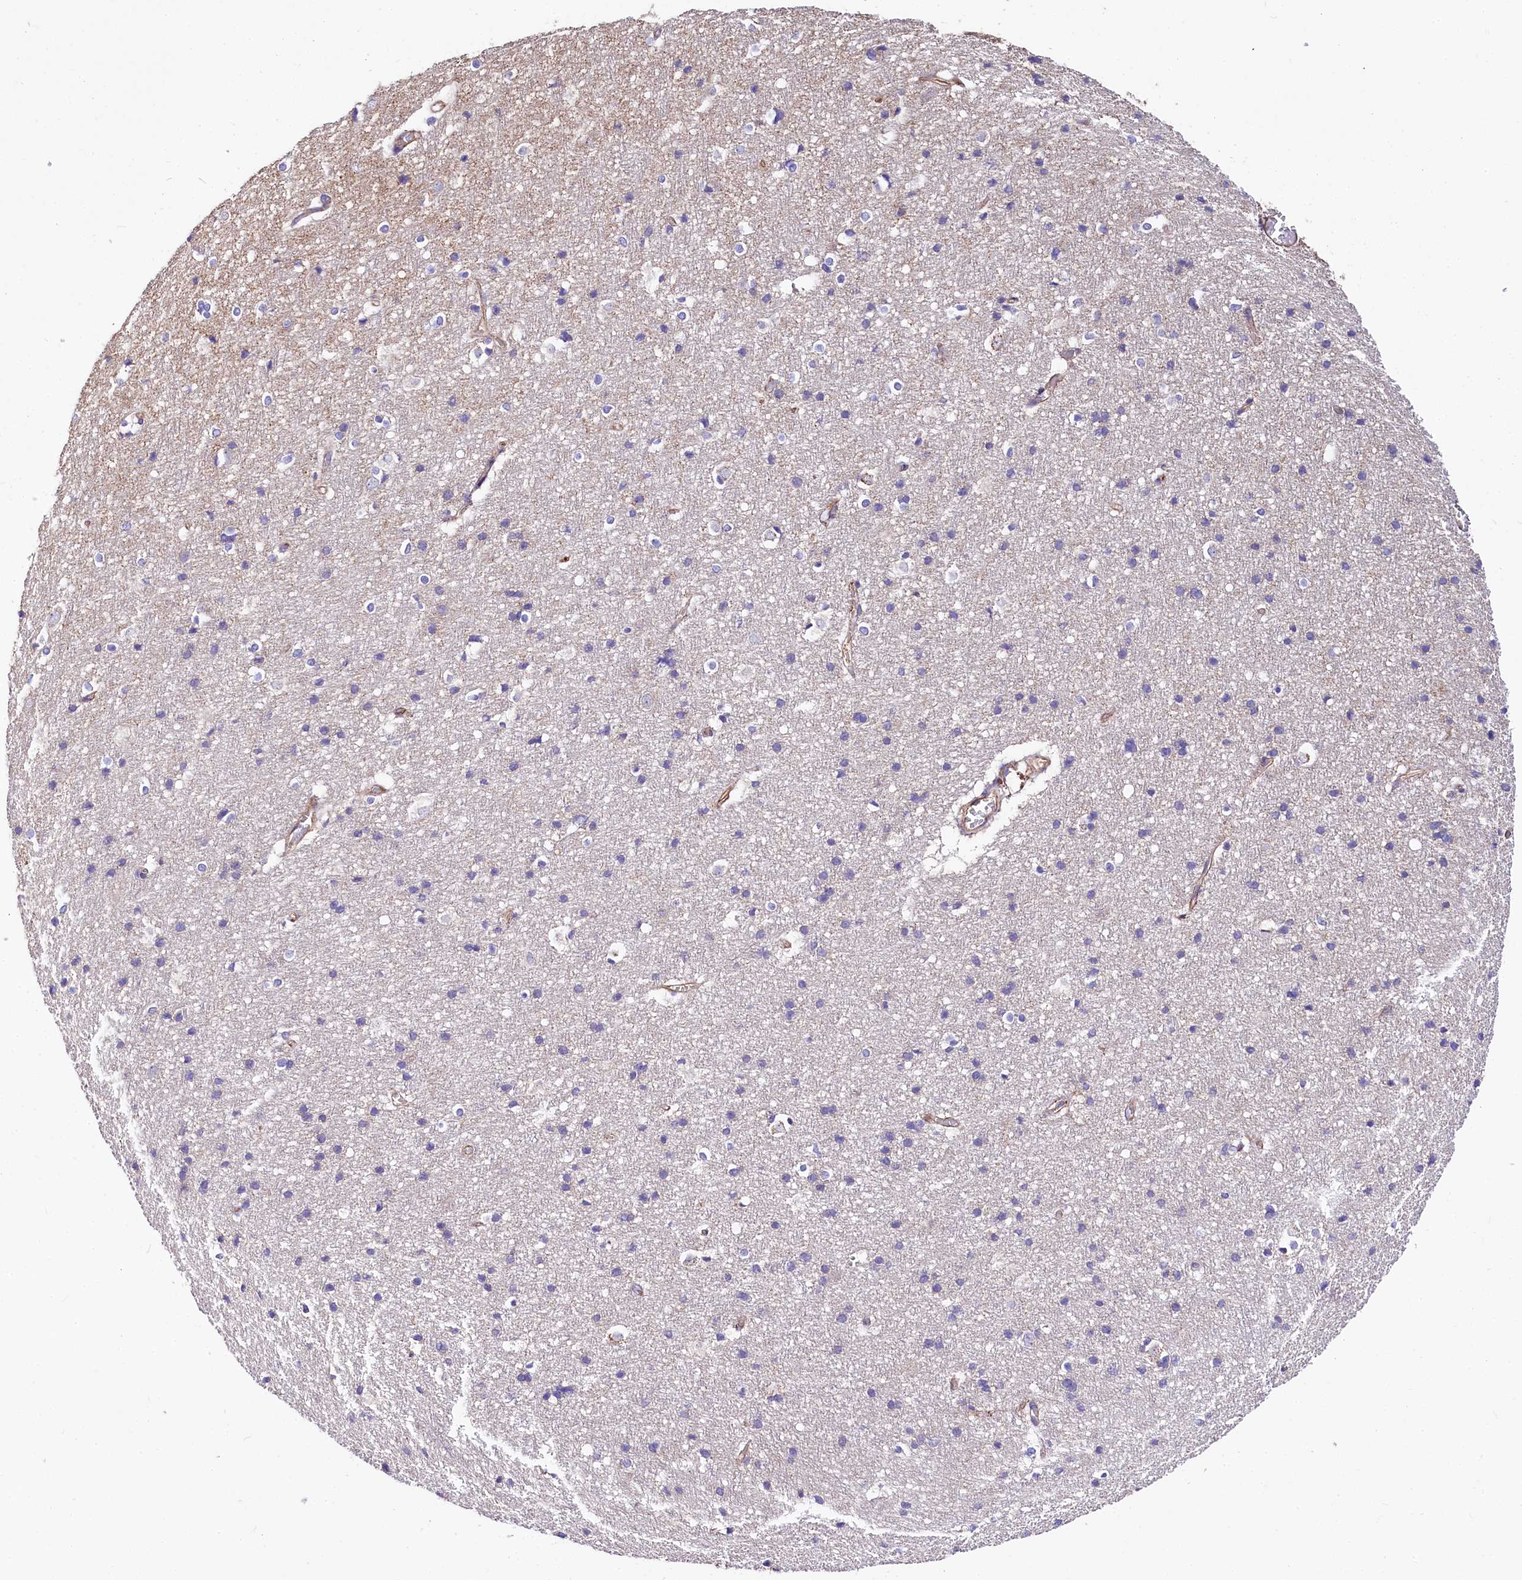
{"staining": {"intensity": "weak", "quantity": ">75%", "location": "cytoplasmic/membranous"}, "tissue": "cerebral cortex", "cell_type": "Endothelial cells", "image_type": "normal", "snomed": [{"axis": "morphology", "description": "Normal tissue, NOS"}, {"axis": "topography", "description": "Cerebral cortex"}], "caption": "Weak cytoplasmic/membranous protein positivity is present in about >75% of endothelial cells in cerebral cortex.", "gene": "FCHSD2", "patient": {"sex": "male", "age": 54}}